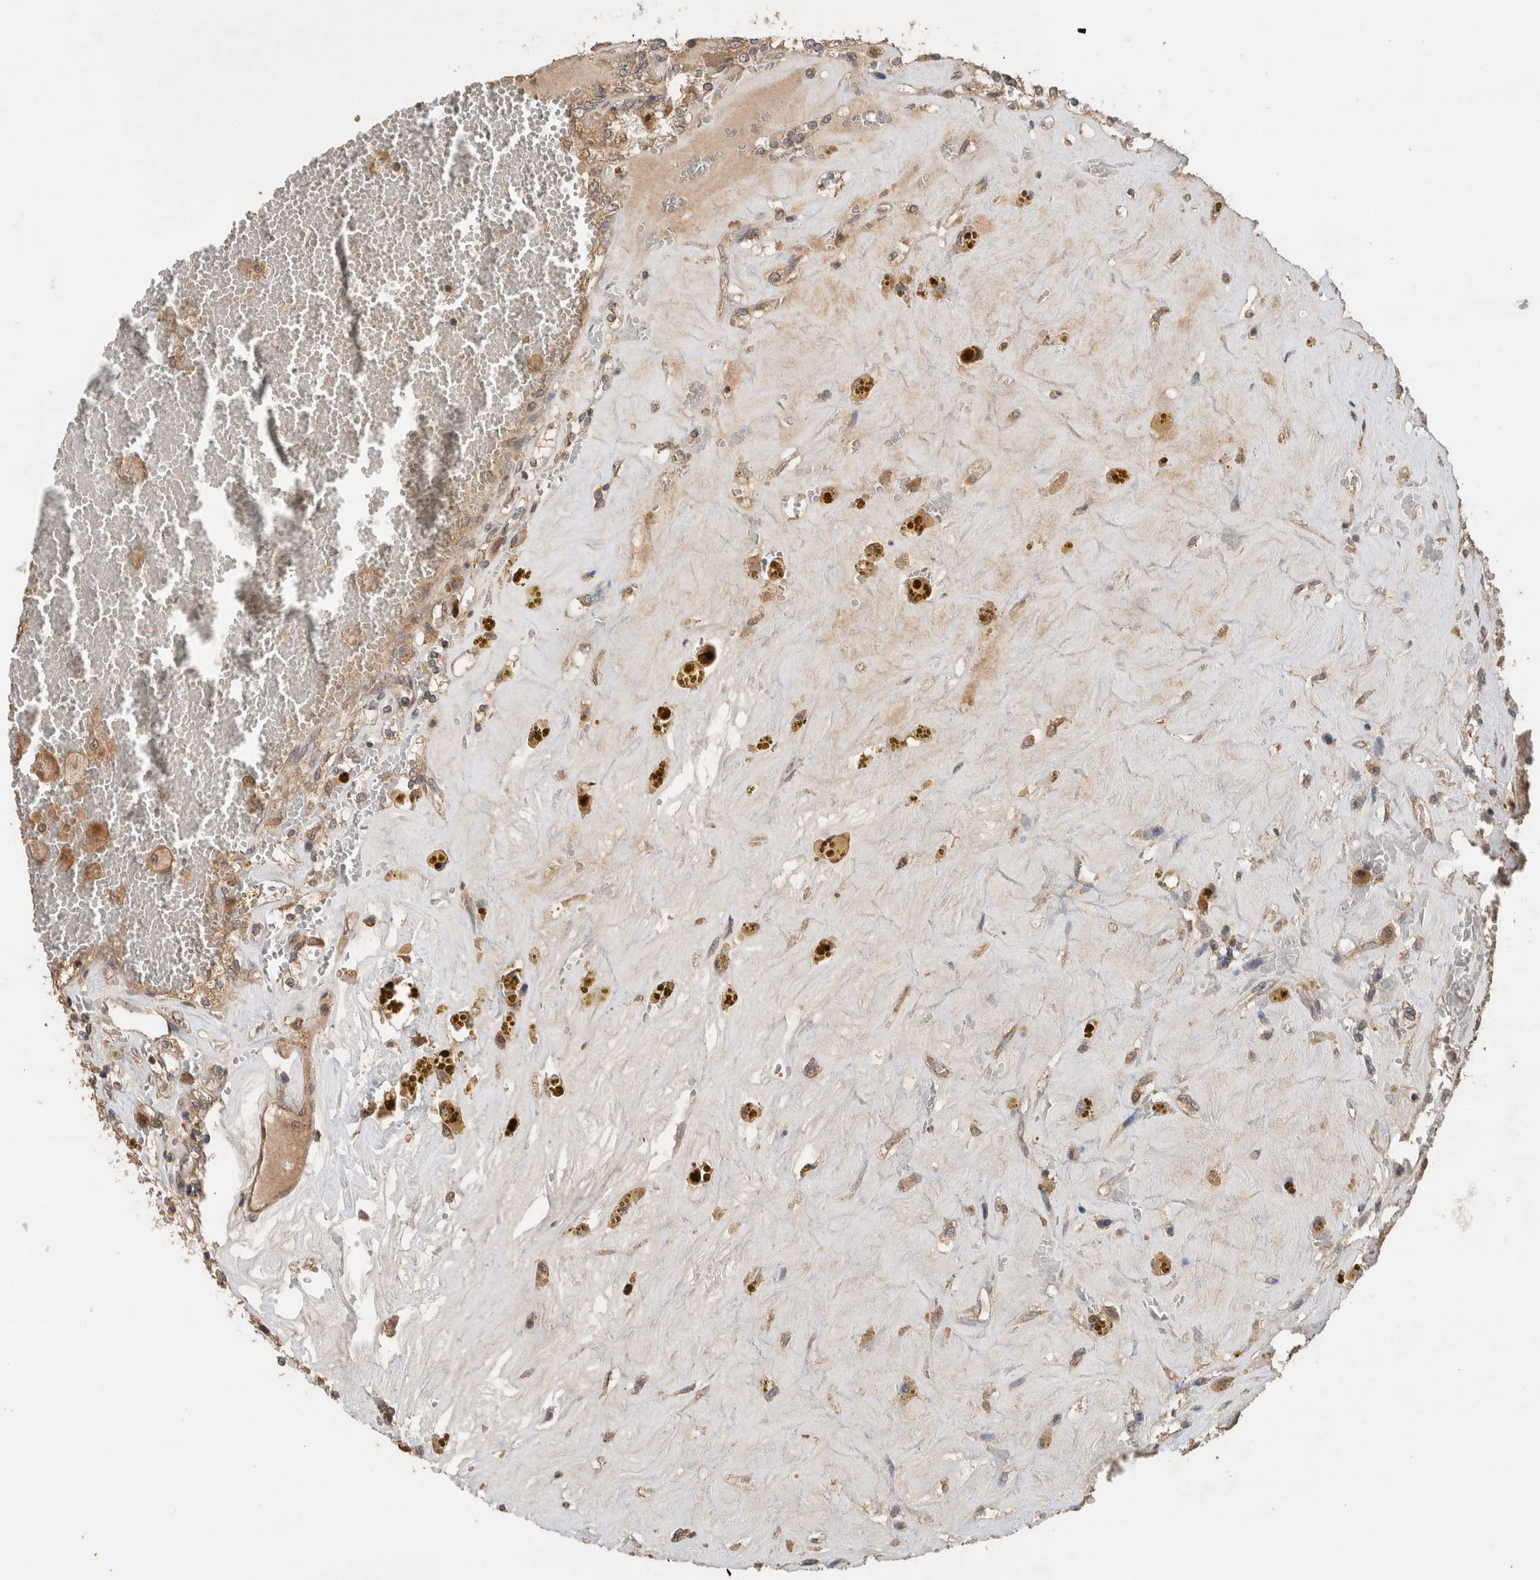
{"staining": {"intensity": "weak", "quantity": ">75%", "location": "cytoplasmic/membranous"}, "tissue": "renal cancer", "cell_type": "Tumor cells", "image_type": "cancer", "snomed": [{"axis": "morphology", "description": "Adenocarcinoma, NOS"}, {"axis": "topography", "description": "Kidney"}], "caption": "Protein staining of renal cancer (adenocarcinoma) tissue reveals weak cytoplasmic/membranous expression in approximately >75% of tumor cells.", "gene": "OTUD7B", "patient": {"sex": "female", "age": 56}}